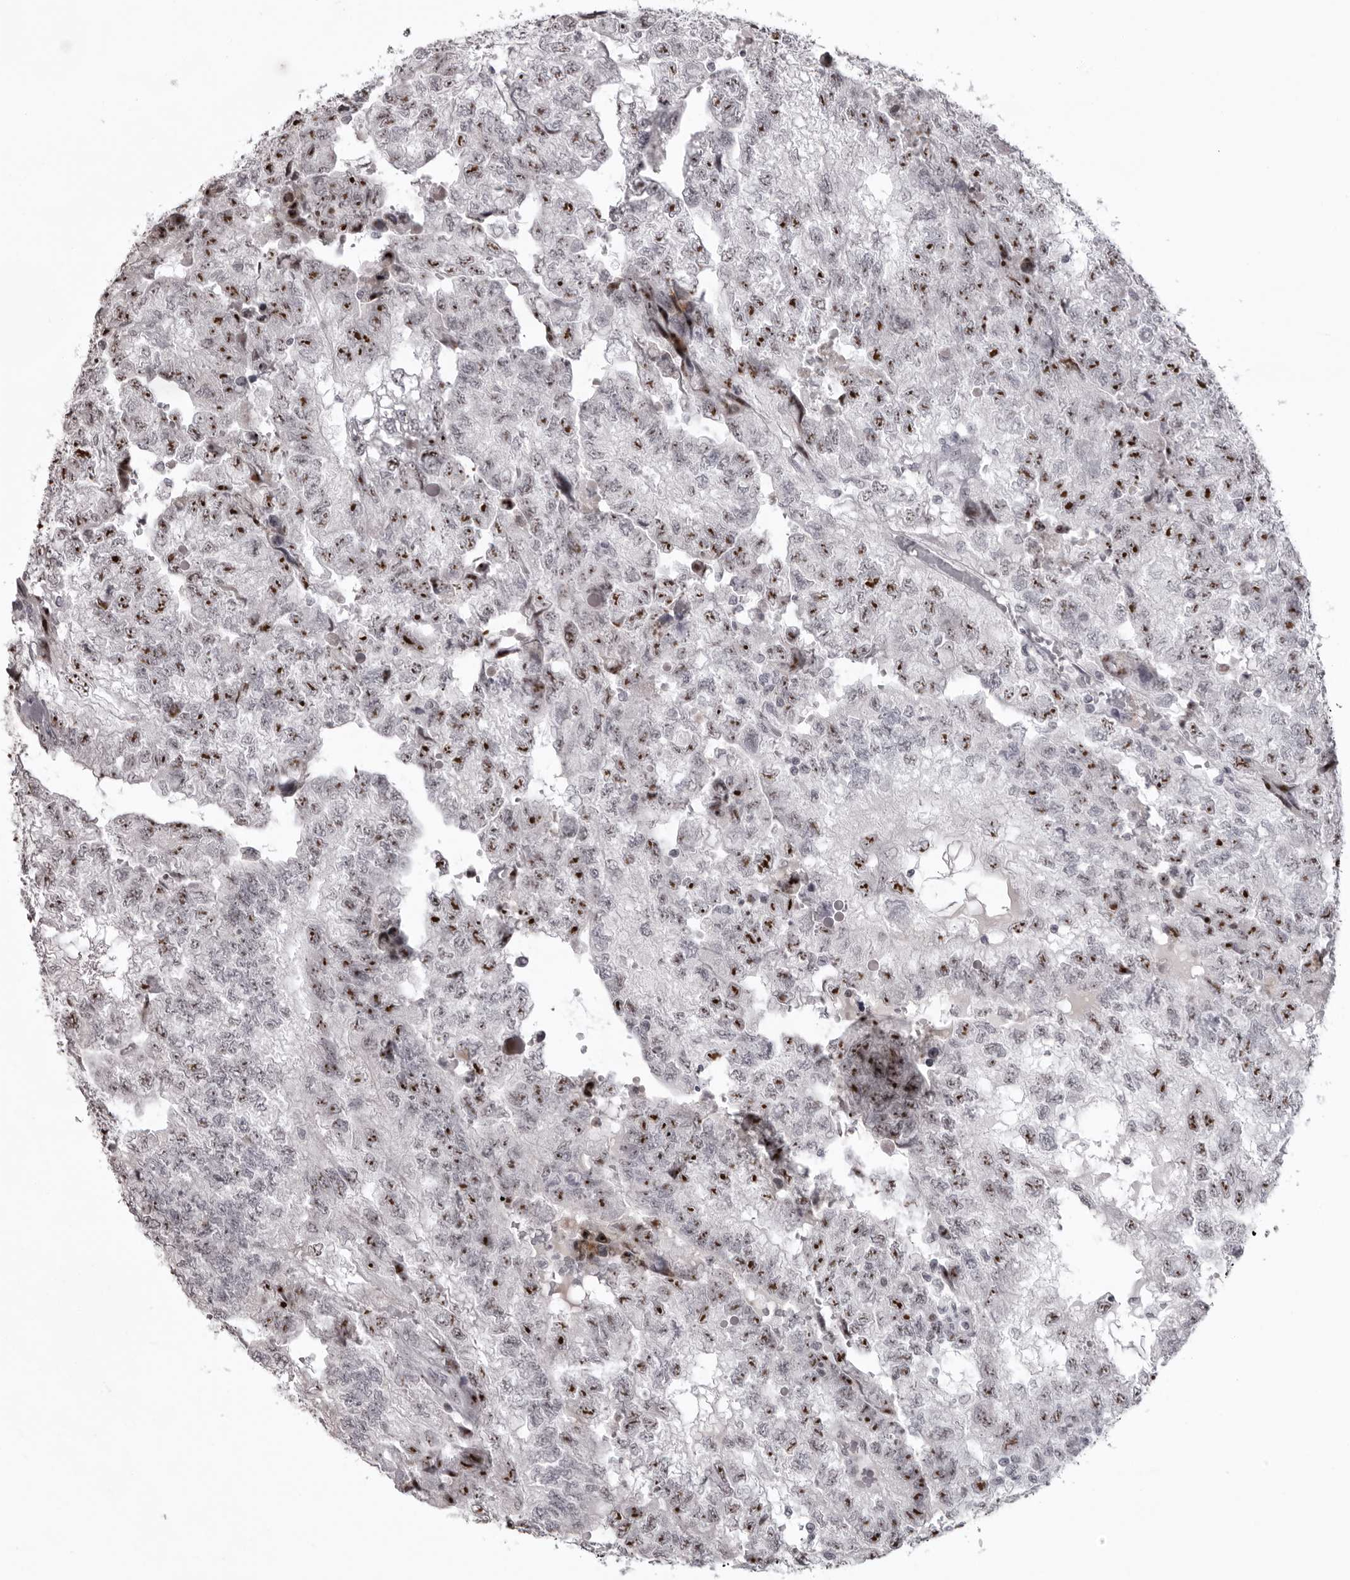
{"staining": {"intensity": "strong", "quantity": ">75%", "location": "nuclear"}, "tissue": "testis cancer", "cell_type": "Tumor cells", "image_type": "cancer", "snomed": [{"axis": "morphology", "description": "Carcinoma, Embryonal, NOS"}, {"axis": "topography", "description": "Testis"}], "caption": "Human embryonal carcinoma (testis) stained for a protein (brown) reveals strong nuclear positive staining in approximately >75% of tumor cells.", "gene": "HELZ", "patient": {"sex": "male", "age": 36}}